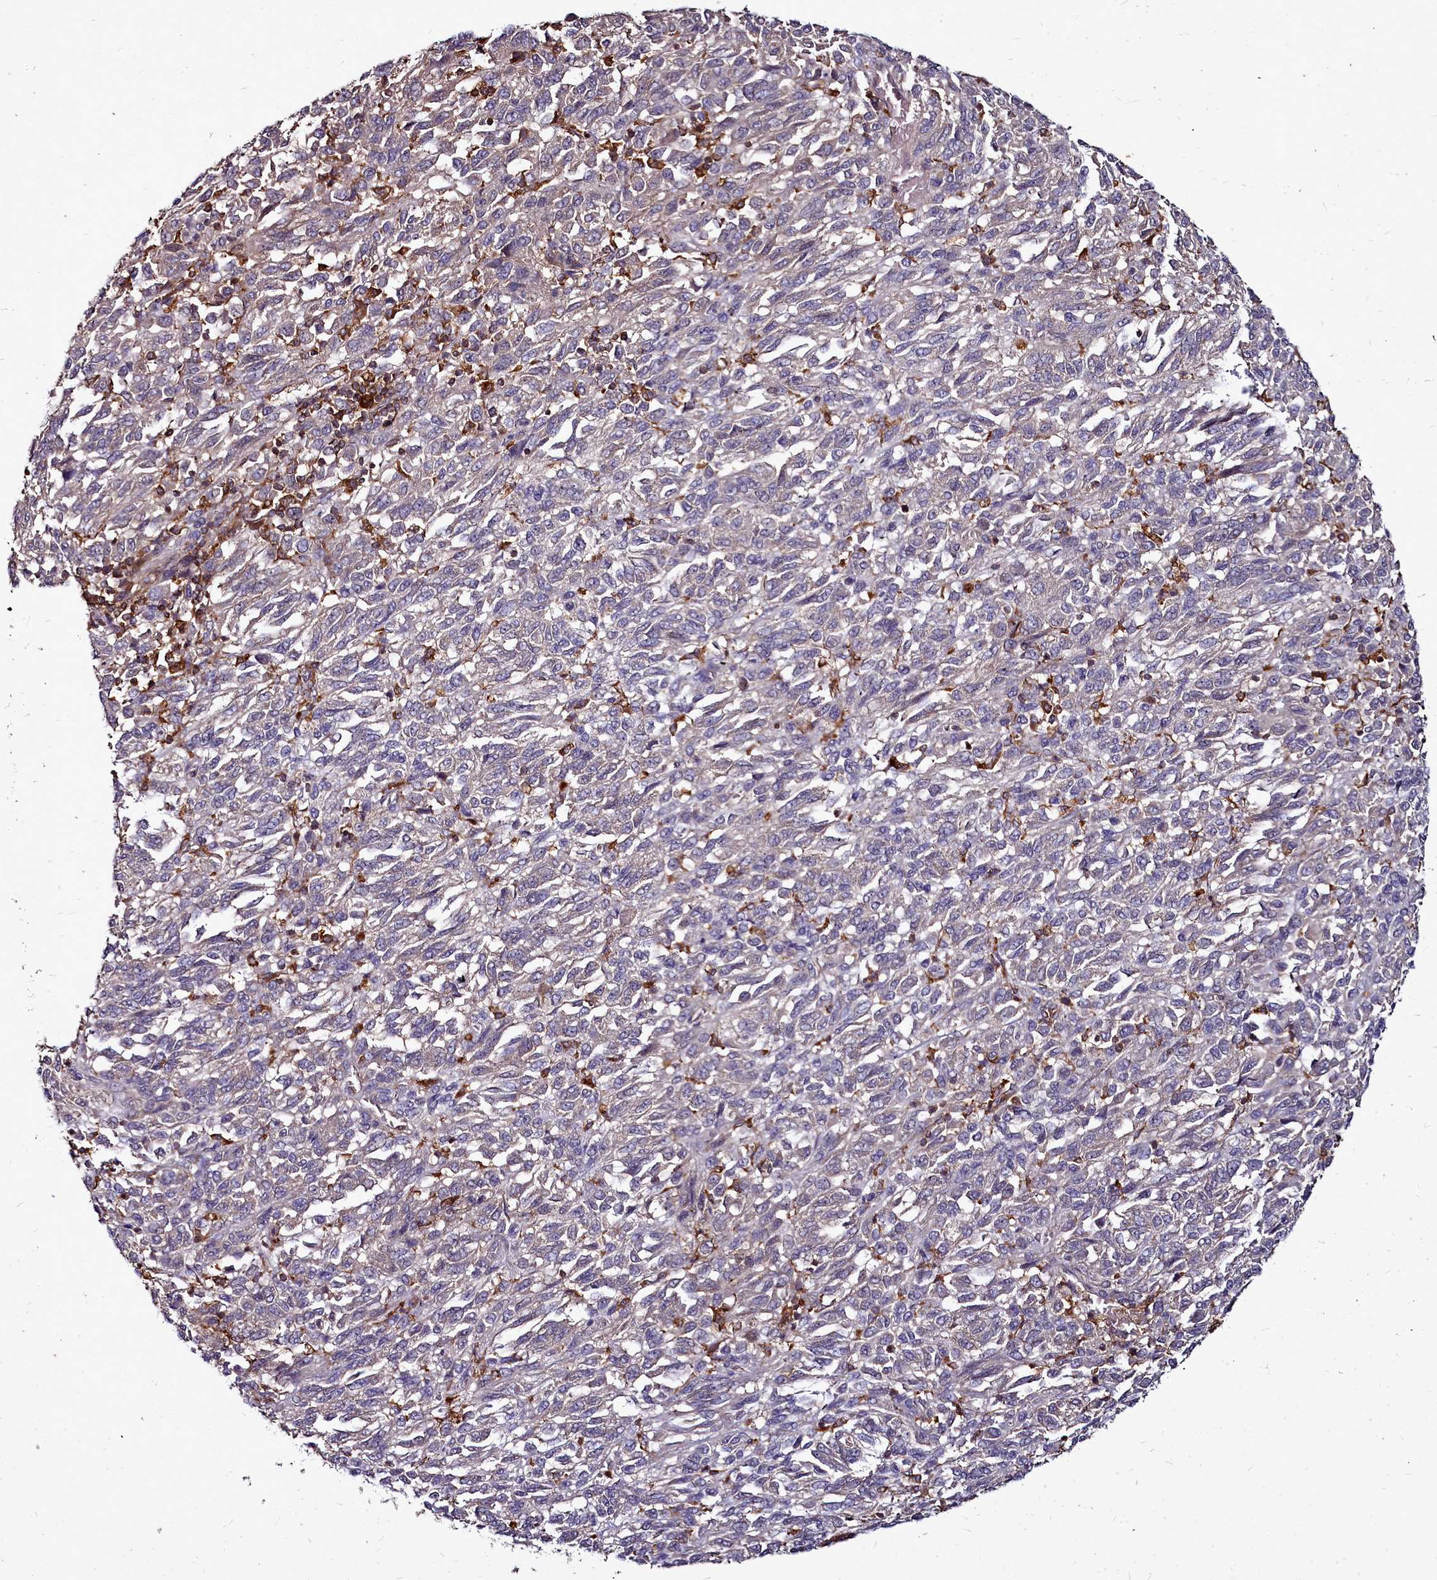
{"staining": {"intensity": "negative", "quantity": "none", "location": "none"}, "tissue": "melanoma", "cell_type": "Tumor cells", "image_type": "cancer", "snomed": [{"axis": "morphology", "description": "Malignant melanoma, Metastatic site"}, {"axis": "topography", "description": "Lung"}], "caption": "An immunohistochemistry (IHC) micrograph of malignant melanoma (metastatic site) is shown. There is no staining in tumor cells of malignant melanoma (metastatic site).", "gene": "NCKAP1L", "patient": {"sex": "male", "age": 64}}